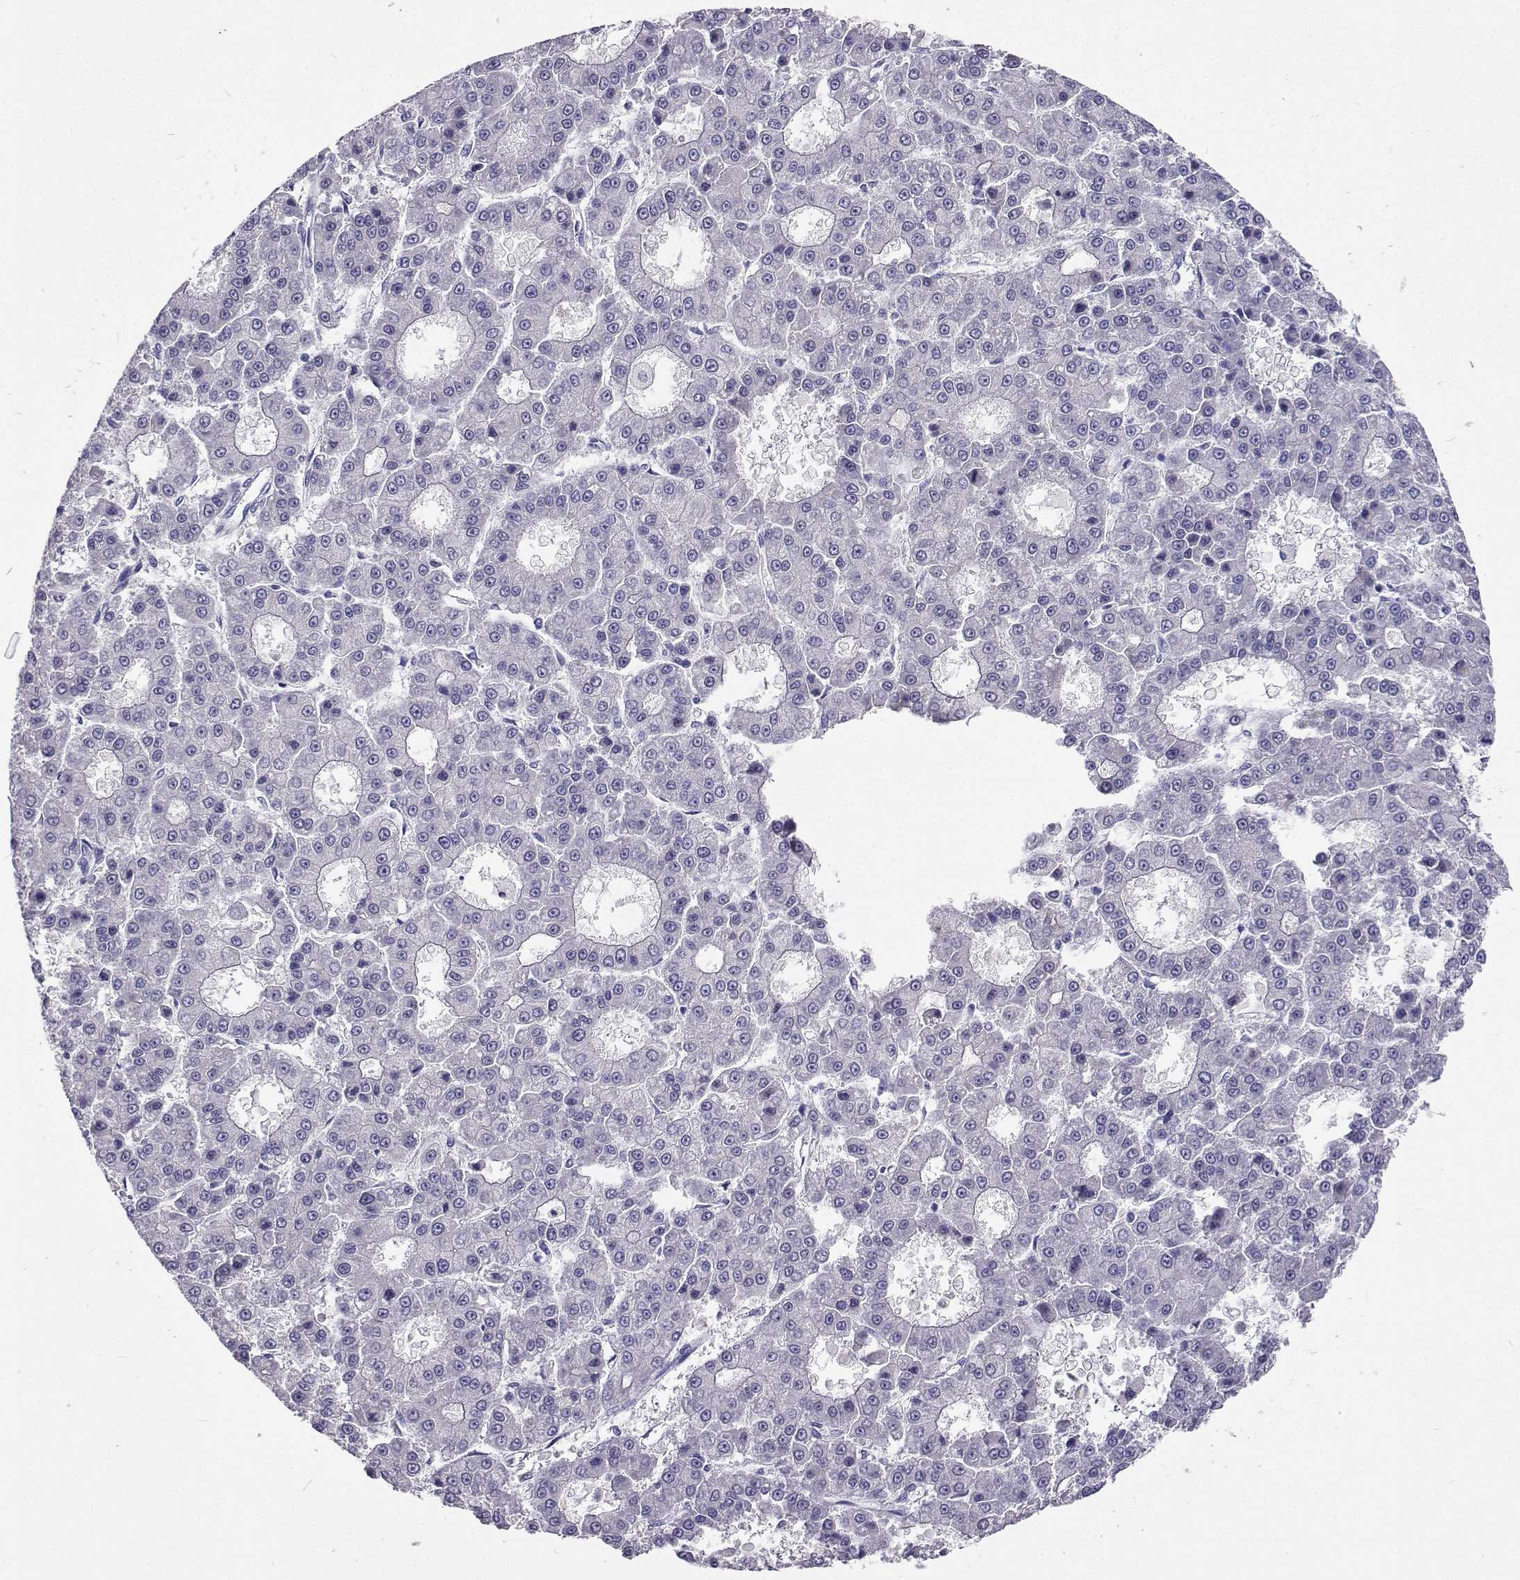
{"staining": {"intensity": "negative", "quantity": "none", "location": "none"}, "tissue": "liver cancer", "cell_type": "Tumor cells", "image_type": "cancer", "snomed": [{"axis": "morphology", "description": "Carcinoma, Hepatocellular, NOS"}, {"axis": "topography", "description": "Liver"}], "caption": "This is an immunohistochemistry (IHC) photomicrograph of liver hepatocellular carcinoma. There is no staining in tumor cells.", "gene": "LHFPL7", "patient": {"sex": "male", "age": 70}}